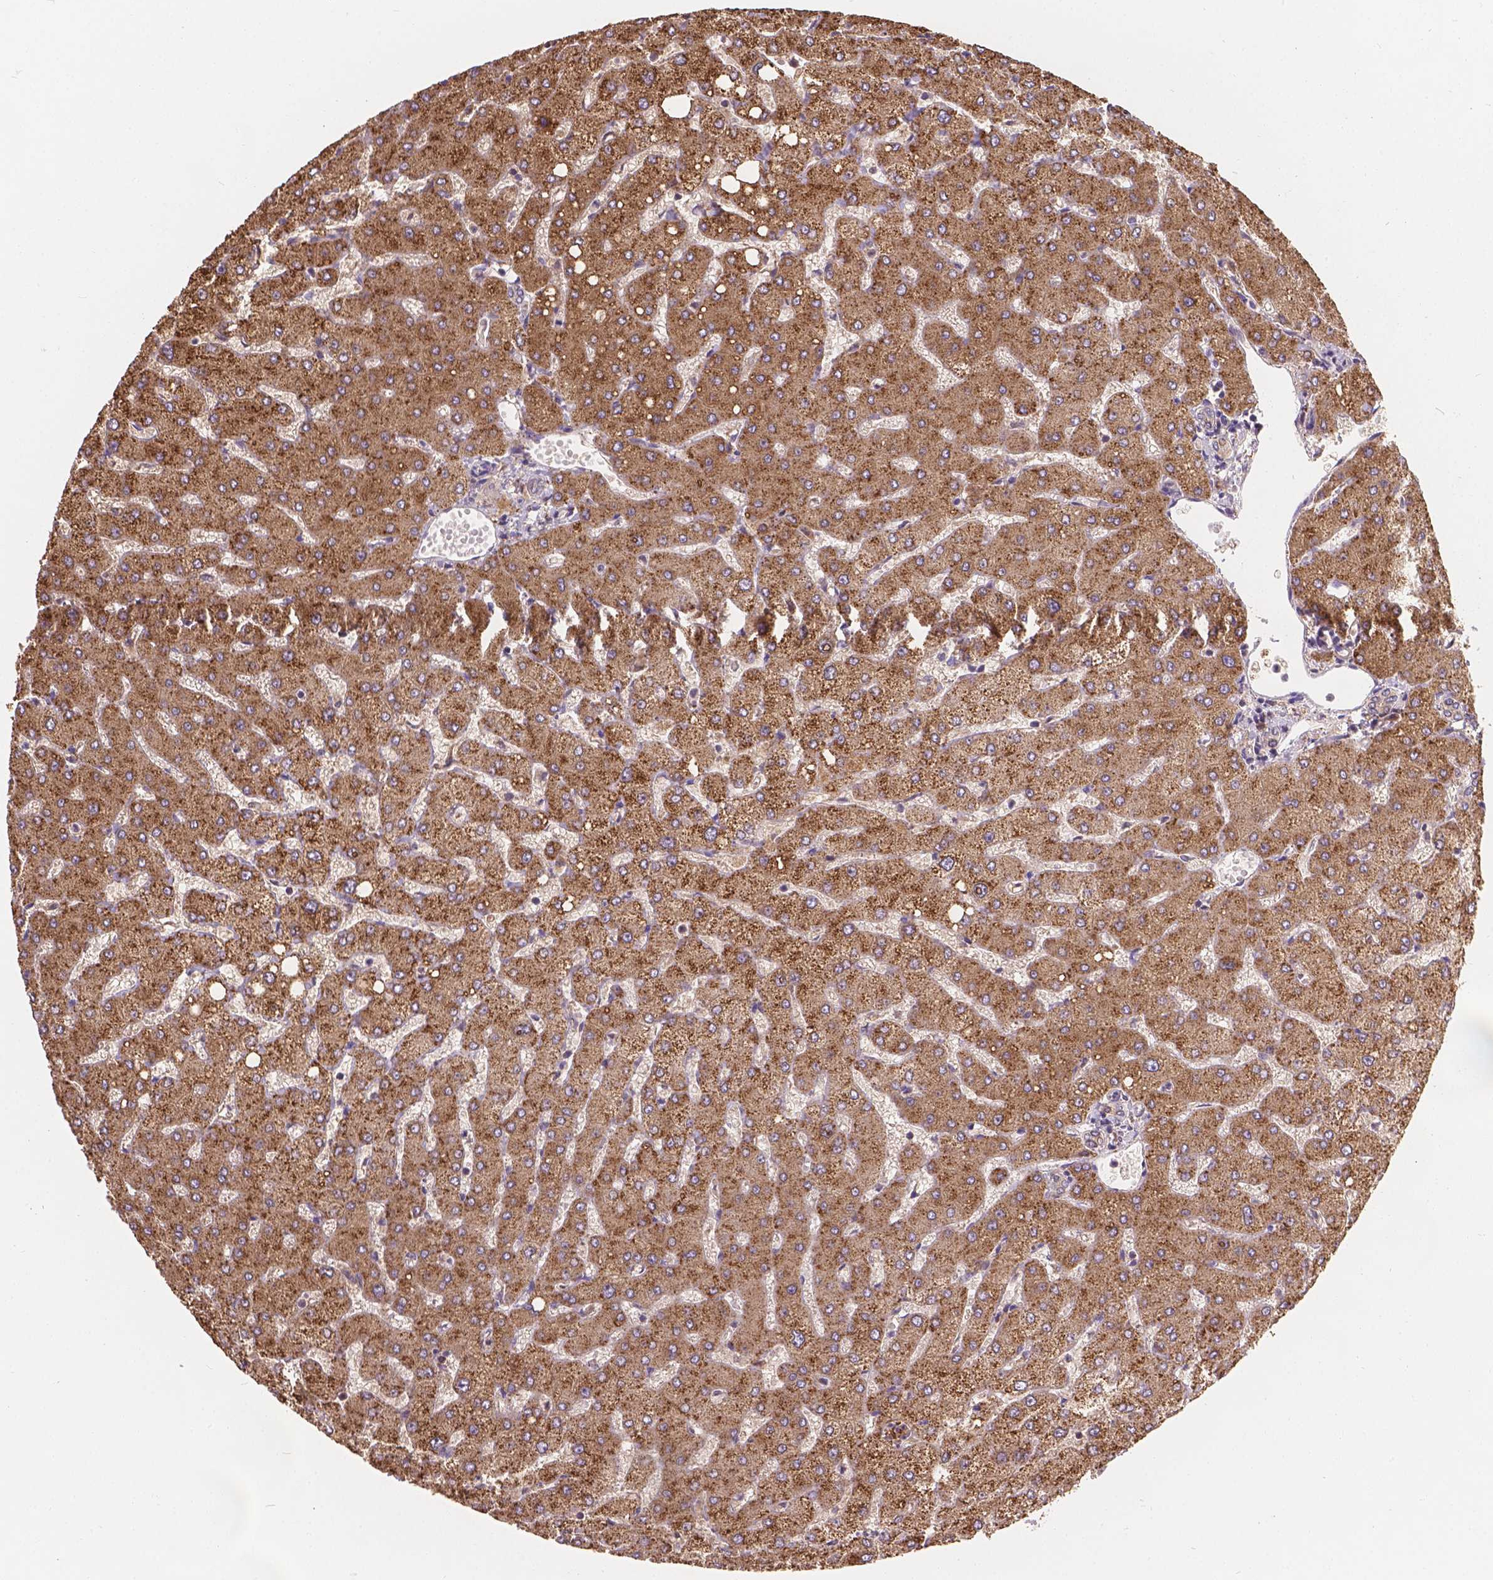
{"staining": {"intensity": "negative", "quantity": "none", "location": "none"}, "tissue": "liver", "cell_type": "Cholangiocytes", "image_type": "normal", "snomed": [{"axis": "morphology", "description": "Normal tissue, NOS"}, {"axis": "topography", "description": "Liver"}], "caption": "Image shows no protein expression in cholangiocytes of normal liver. Nuclei are stained in blue.", "gene": "CDK10", "patient": {"sex": "female", "age": 54}}